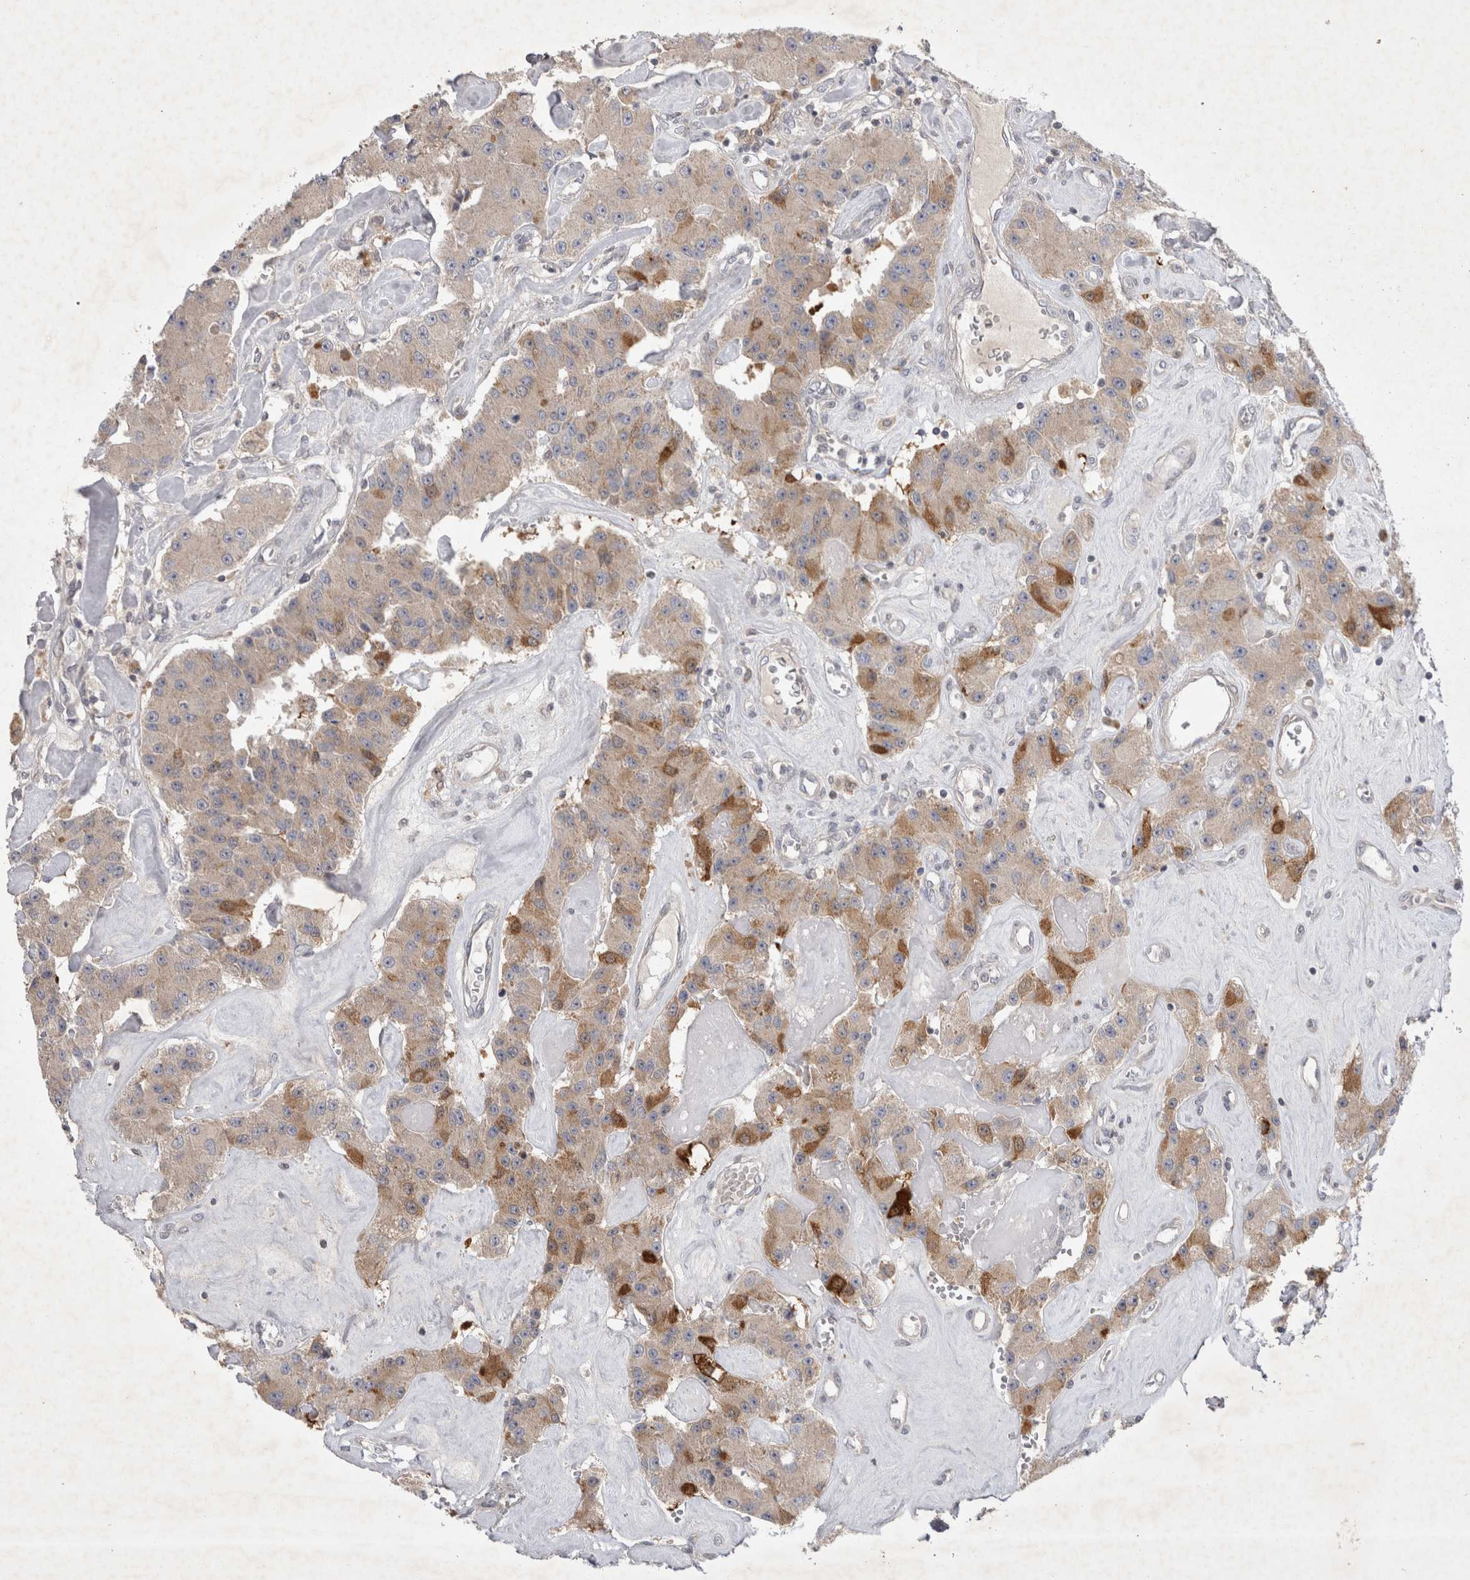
{"staining": {"intensity": "moderate", "quantity": "<25%", "location": "cytoplasmic/membranous"}, "tissue": "carcinoid", "cell_type": "Tumor cells", "image_type": "cancer", "snomed": [{"axis": "morphology", "description": "Carcinoid, malignant, NOS"}, {"axis": "topography", "description": "Pancreas"}], "caption": "Human carcinoid stained for a protein (brown) demonstrates moderate cytoplasmic/membranous positive positivity in about <25% of tumor cells.", "gene": "SRD5A3", "patient": {"sex": "male", "age": 41}}